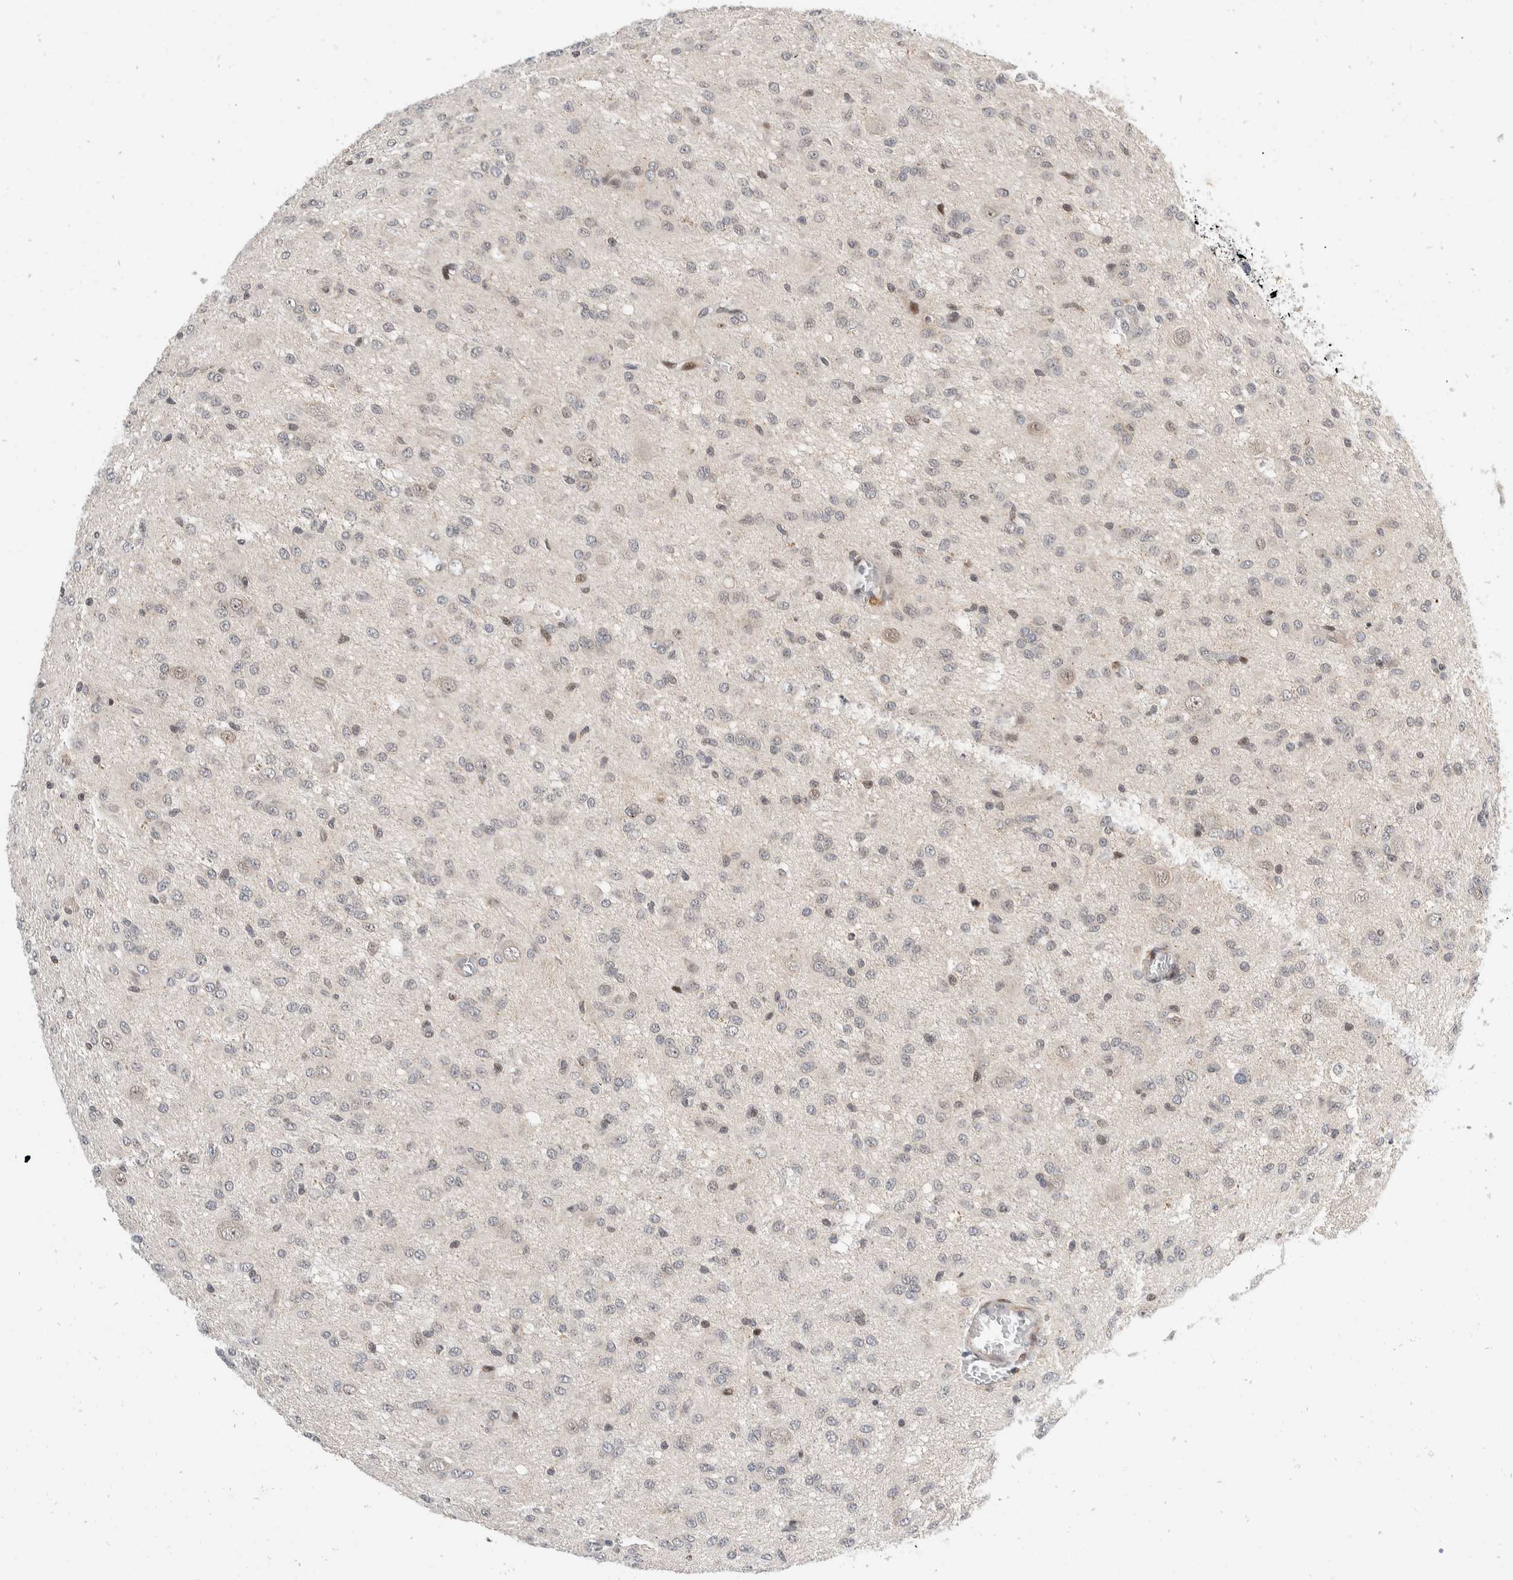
{"staining": {"intensity": "weak", "quantity": "<25%", "location": "nuclear"}, "tissue": "glioma", "cell_type": "Tumor cells", "image_type": "cancer", "snomed": [{"axis": "morphology", "description": "Glioma, malignant, High grade"}, {"axis": "topography", "description": "Brain"}], "caption": "Glioma was stained to show a protein in brown. There is no significant staining in tumor cells.", "gene": "ZNF703", "patient": {"sex": "female", "age": 59}}